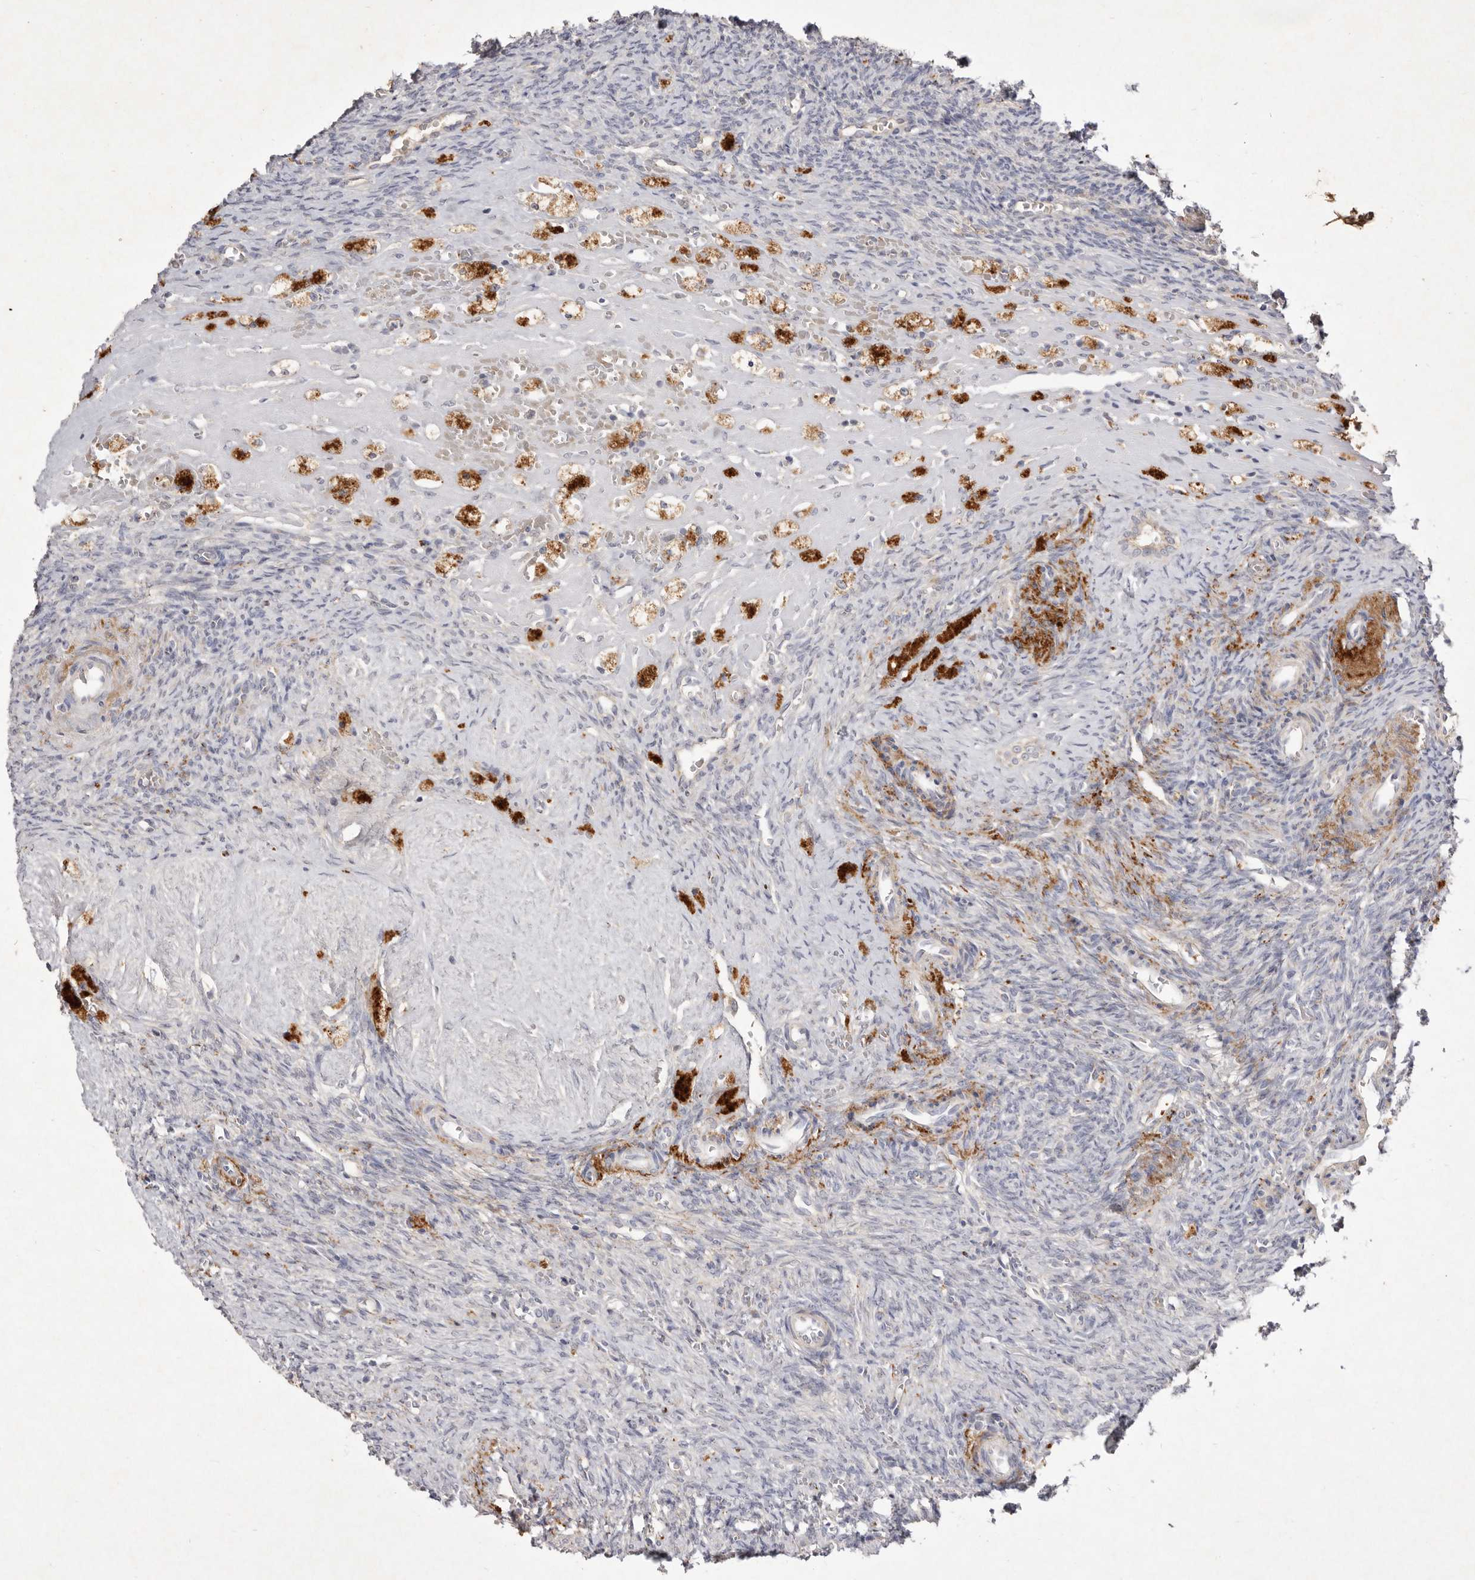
{"staining": {"intensity": "moderate", "quantity": ">75%", "location": "cytoplasmic/membranous"}, "tissue": "ovary", "cell_type": "Follicle cells", "image_type": "normal", "snomed": [{"axis": "morphology", "description": "Normal tissue, NOS"}, {"axis": "topography", "description": "Ovary"}], "caption": "This image displays immunohistochemistry (IHC) staining of unremarkable human ovary, with medium moderate cytoplasmic/membranous staining in about >75% of follicle cells.", "gene": "USP24", "patient": {"sex": "female", "age": 41}}